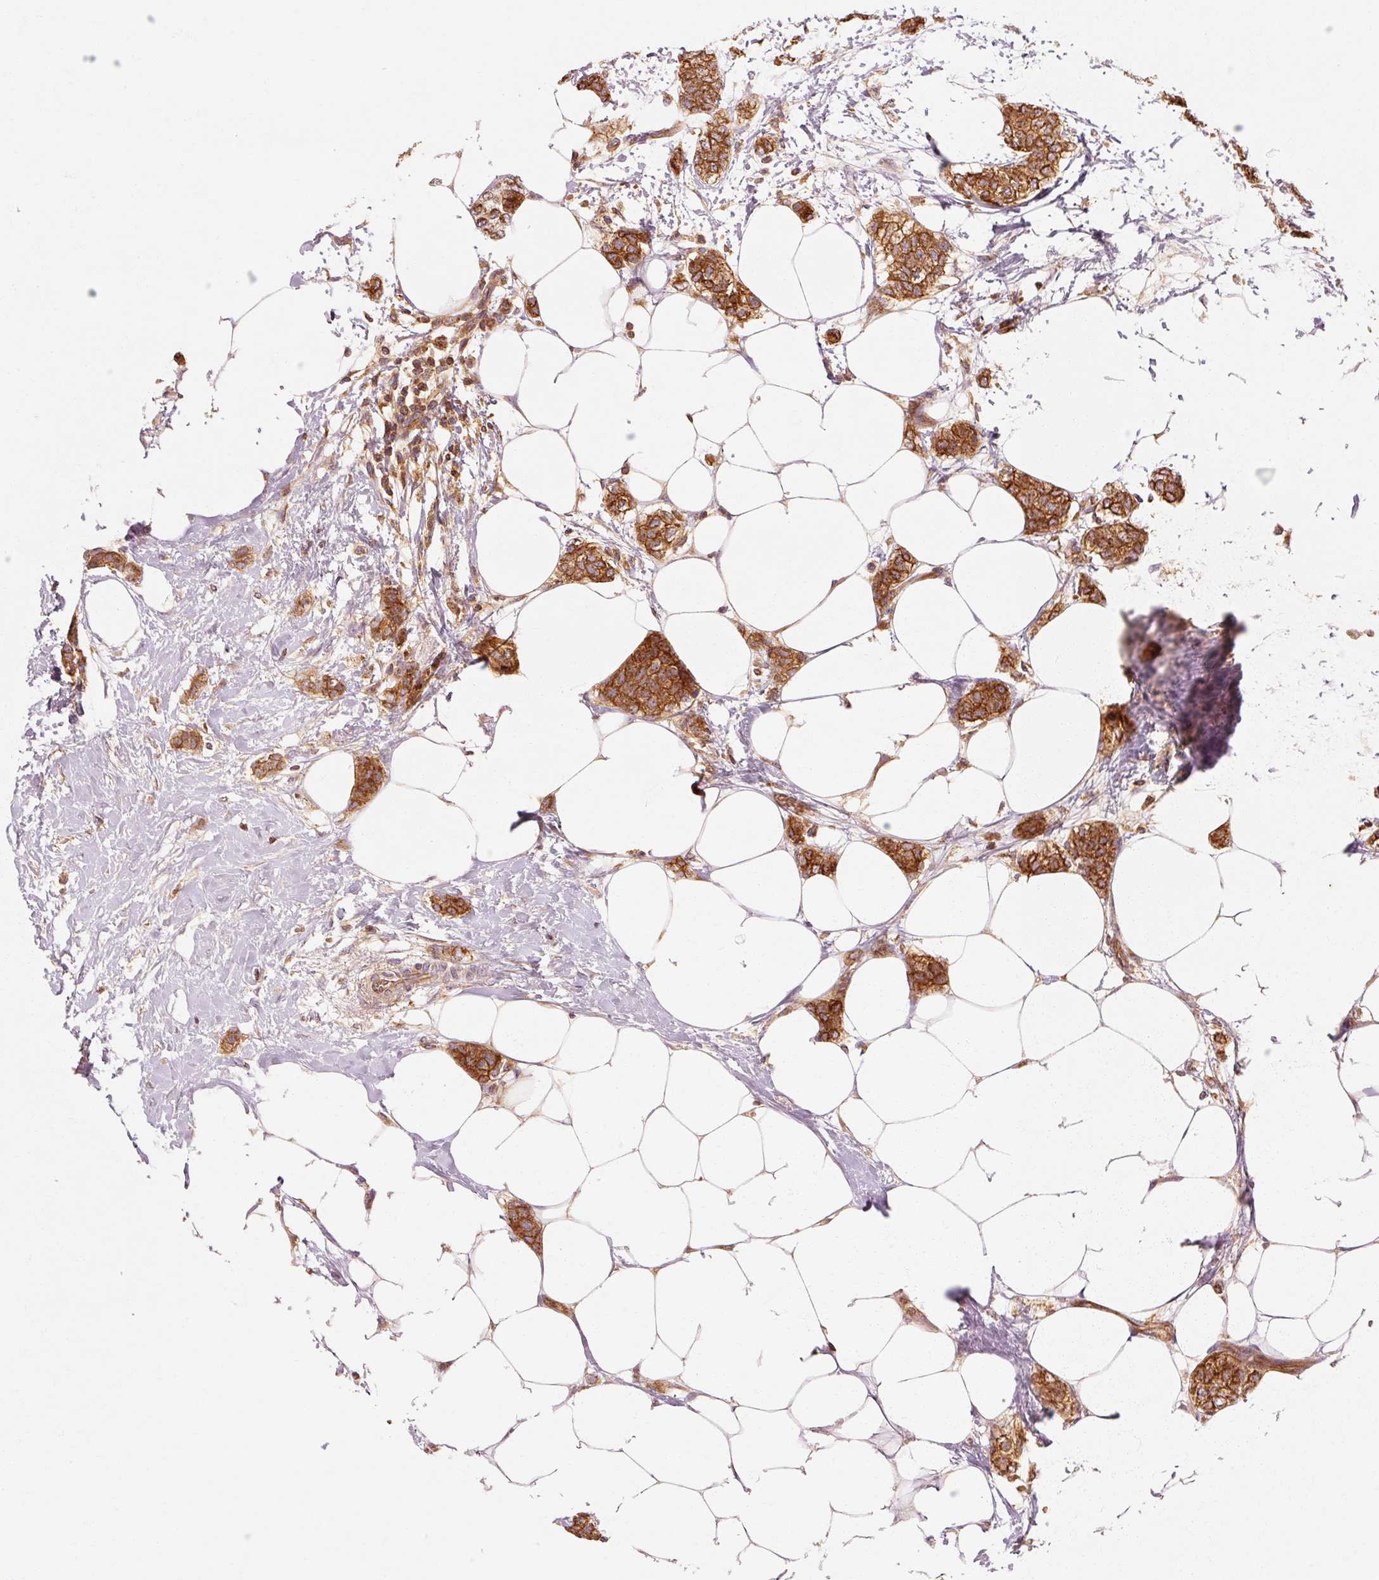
{"staining": {"intensity": "strong", "quantity": ">75%", "location": "cytoplasmic/membranous"}, "tissue": "breast cancer", "cell_type": "Tumor cells", "image_type": "cancer", "snomed": [{"axis": "morphology", "description": "Duct carcinoma"}, {"axis": "topography", "description": "Breast"}], "caption": "Brown immunohistochemical staining in human intraductal carcinoma (breast) shows strong cytoplasmic/membranous positivity in about >75% of tumor cells. (DAB IHC, brown staining for protein, blue staining for nuclei).", "gene": "CTNNA1", "patient": {"sex": "female", "age": 72}}